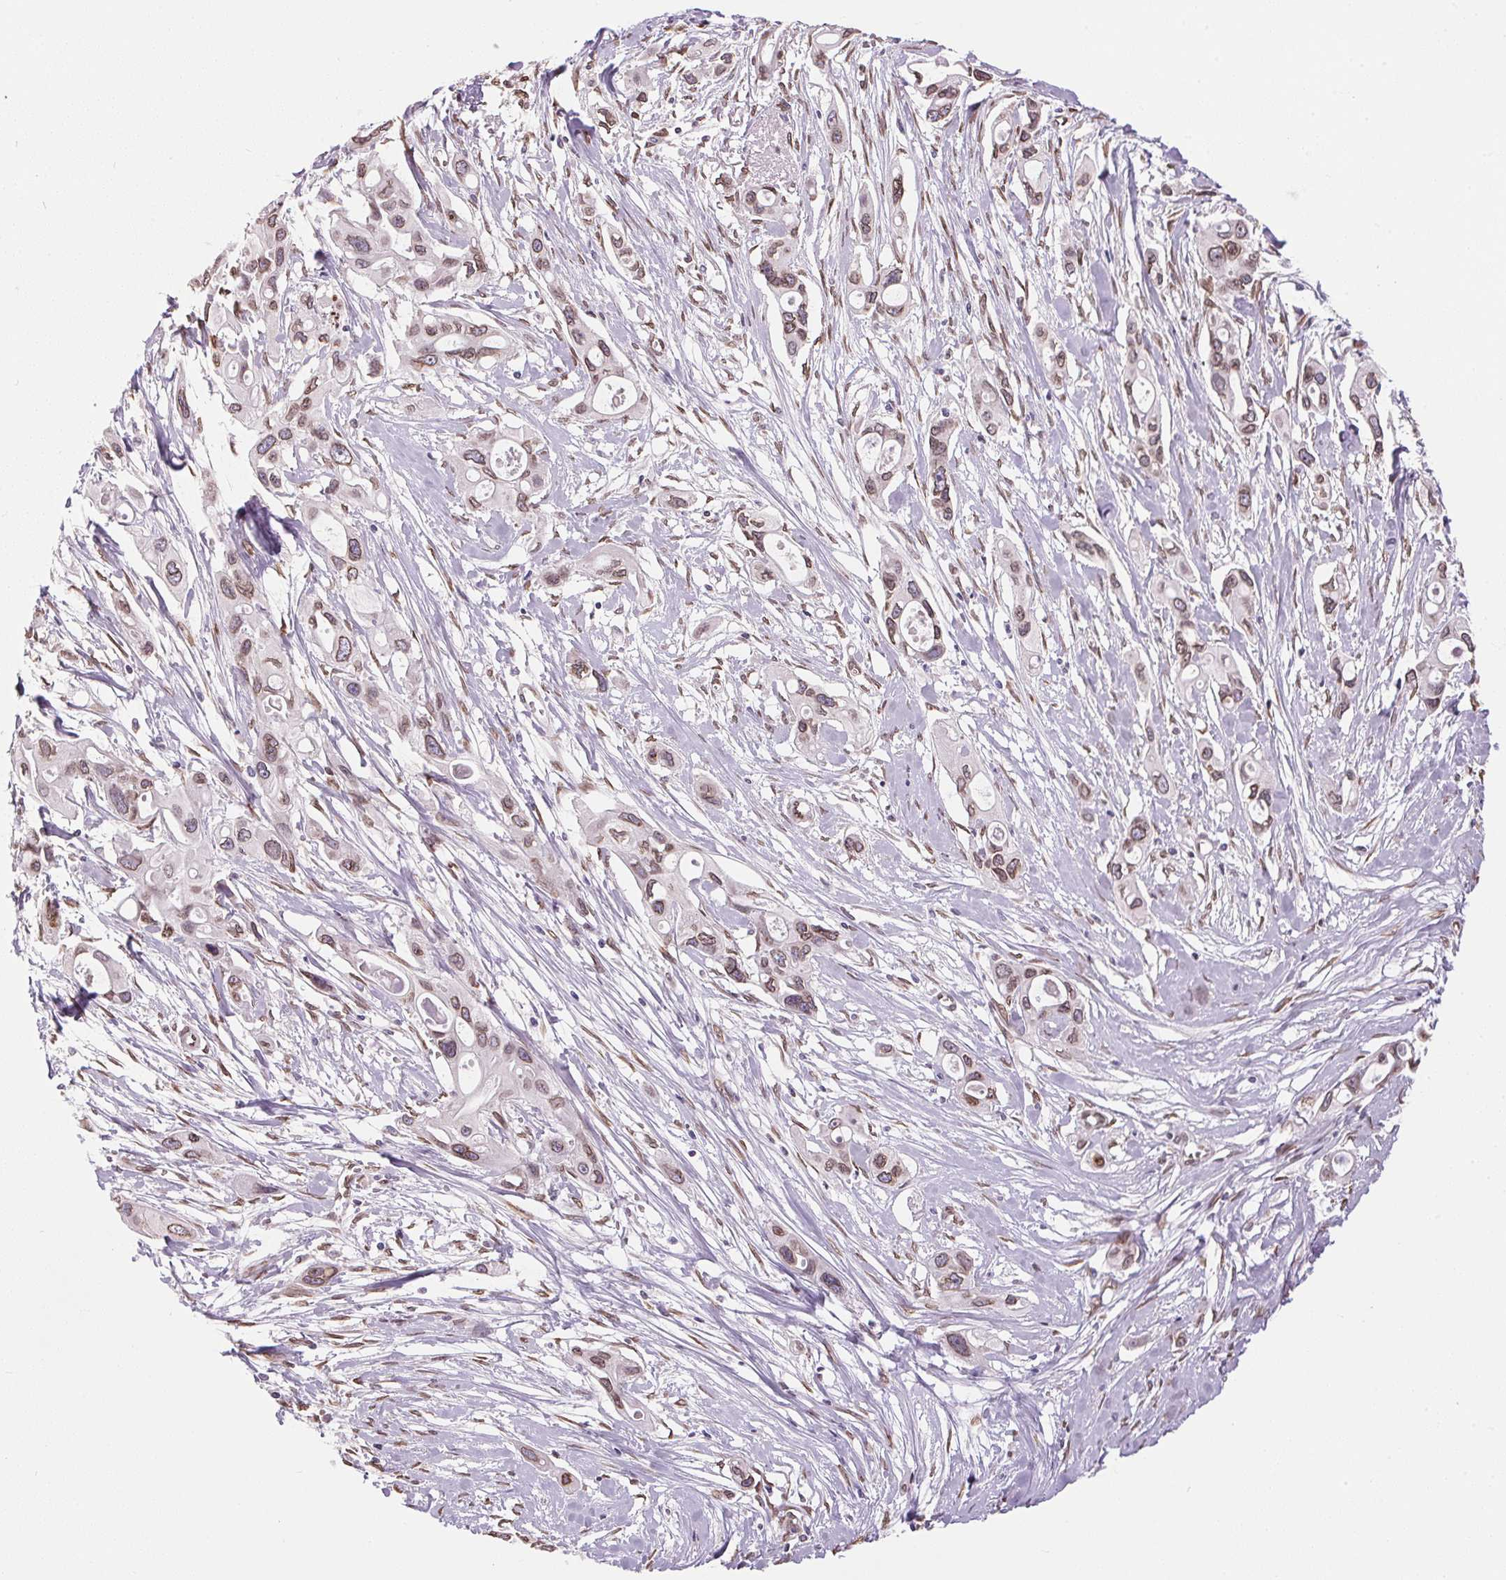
{"staining": {"intensity": "moderate", "quantity": ">75%", "location": "cytoplasmic/membranous,nuclear"}, "tissue": "pancreatic cancer", "cell_type": "Tumor cells", "image_type": "cancer", "snomed": [{"axis": "morphology", "description": "Adenocarcinoma, NOS"}, {"axis": "topography", "description": "Pancreas"}], "caption": "Brown immunohistochemical staining in pancreatic cancer (adenocarcinoma) displays moderate cytoplasmic/membranous and nuclear expression in approximately >75% of tumor cells.", "gene": "TMEM175", "patient": {"sex": "male", "age": 60}}